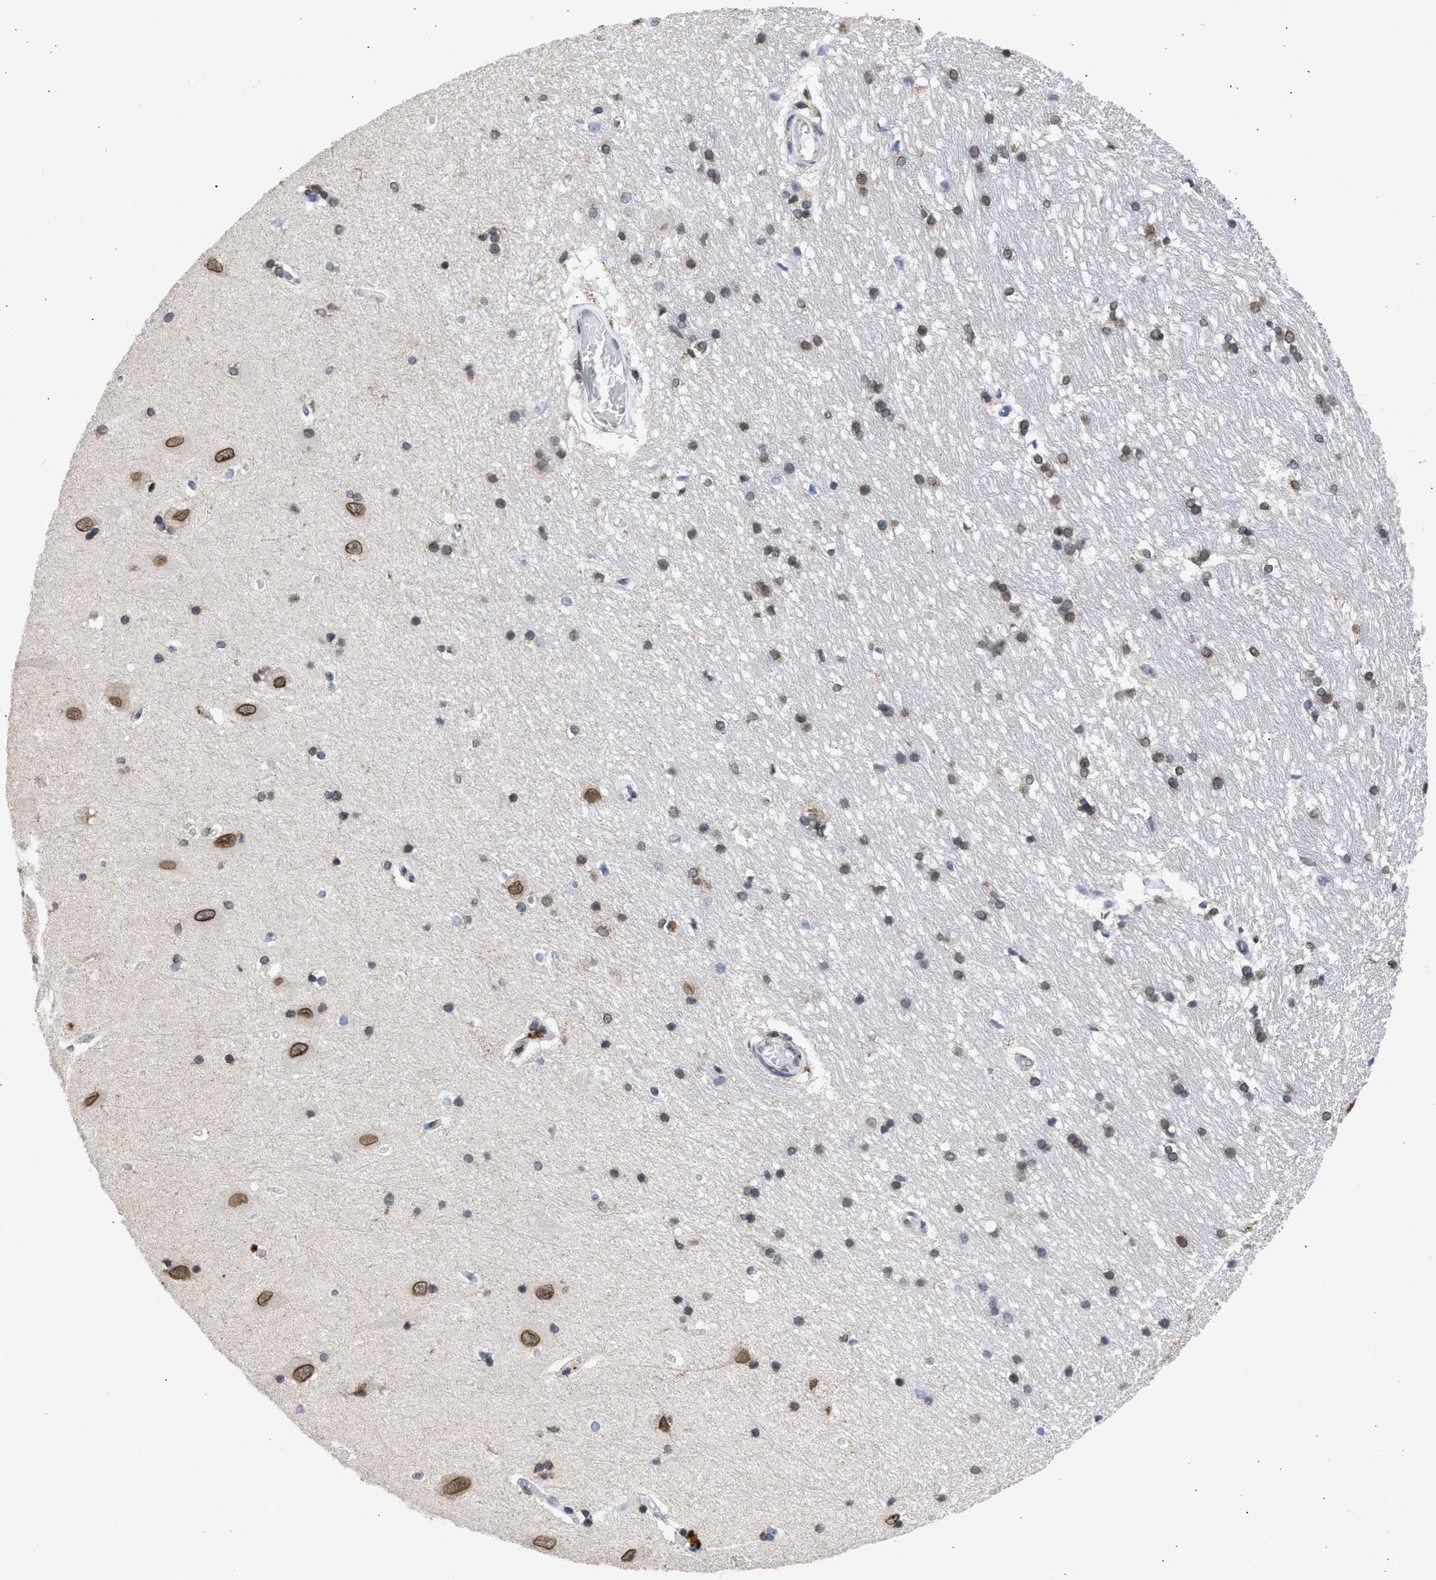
{"staining": {"intensity": "negative", "quantity": "none", "location": "none"}, "tissue": "hippocampus", "cell_type": "Glial cells", "image_type": "normal", "snomed": [{"axis": "morphology", "description": "Normal tissue, NOS"}, {"axis": "topography", "description": "Hippocampus"}], "caption": "Unremarkable hippocampus was stained to show a protein in brown. There is no significant staining in glial cells. (DAB IHC, high magnification).", "gene": "NUP35", "patient": {"sex": "male", "age": 45}}